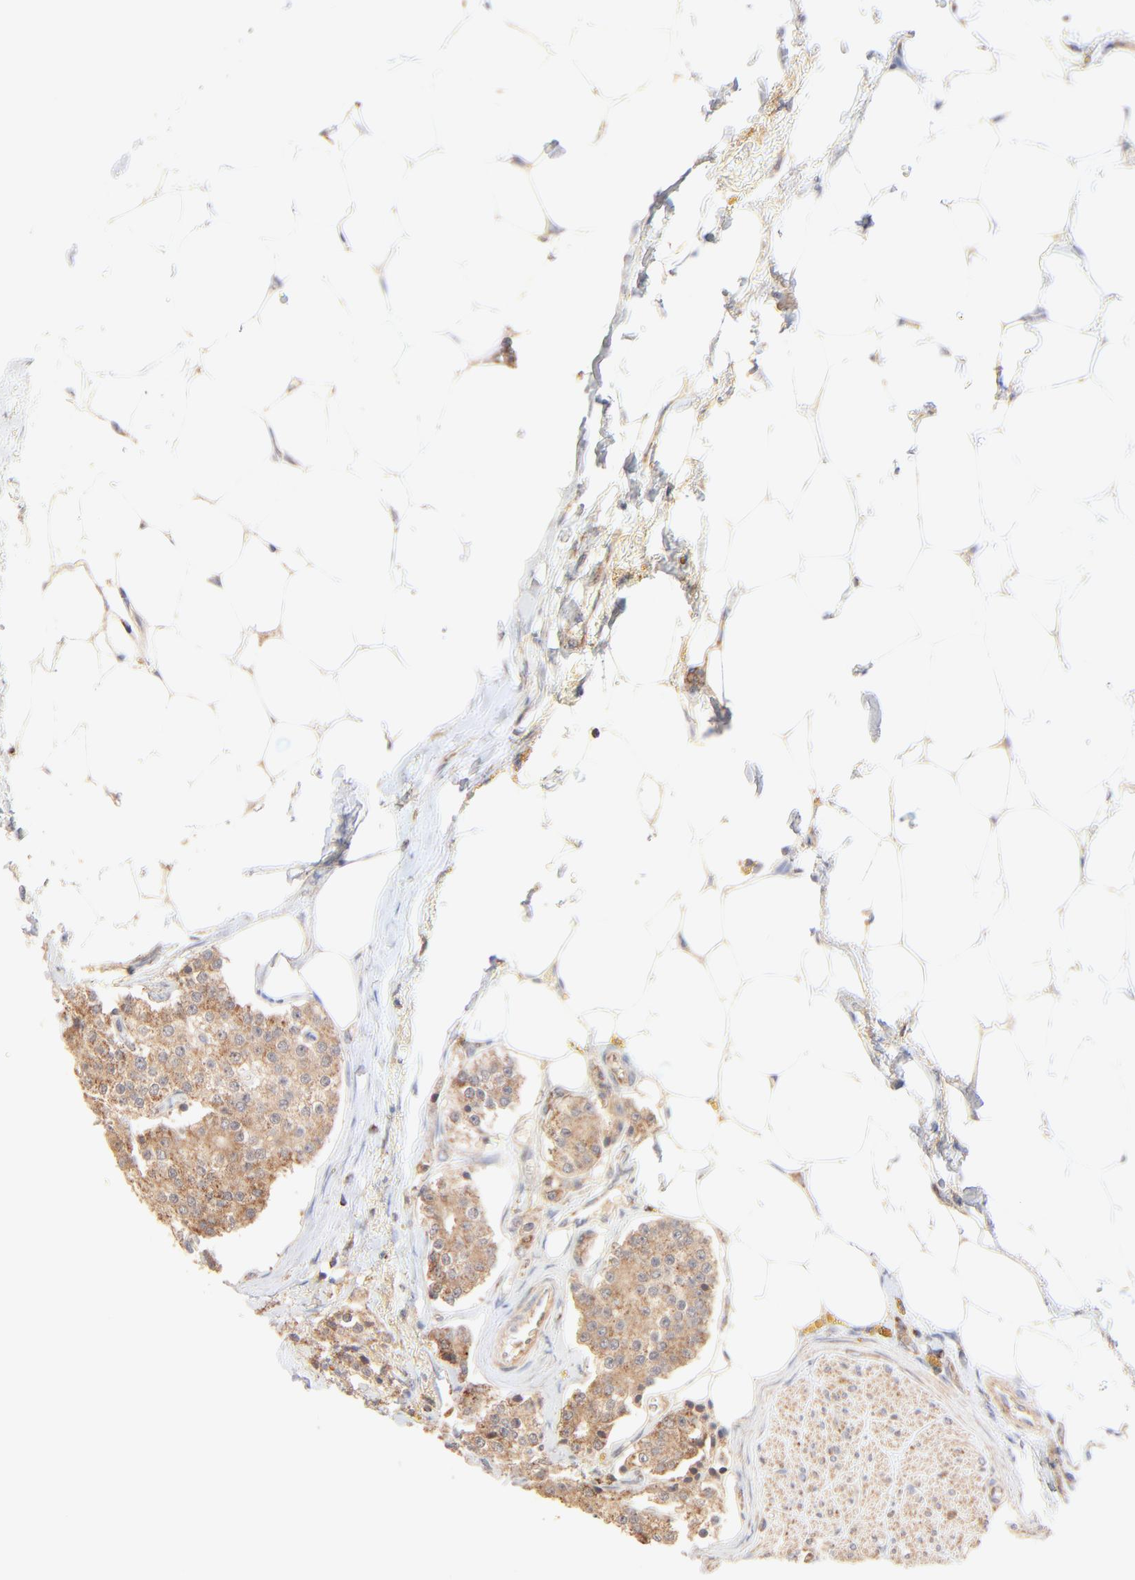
{"staining": {"intensity": "moderate", "quantity": ">75%", "location": "cytoplasmic/membranous"}, "tissue": "carcinoid", "cell_type": "Tumor cells", "image_type": "cancer", "snomed": [{"axis": "morphology", "description": "Carcinoid, malignant, NOS"}, {"axis": "topography", "description": "Colon"}], "caption": "An image of human malignant carcinoid stained for a protein shows moderate cytoplasmic/membranous brown staining in tumor cells.", "gene": "CSPG4", "patient": {"sex": "female", "age": 61}}